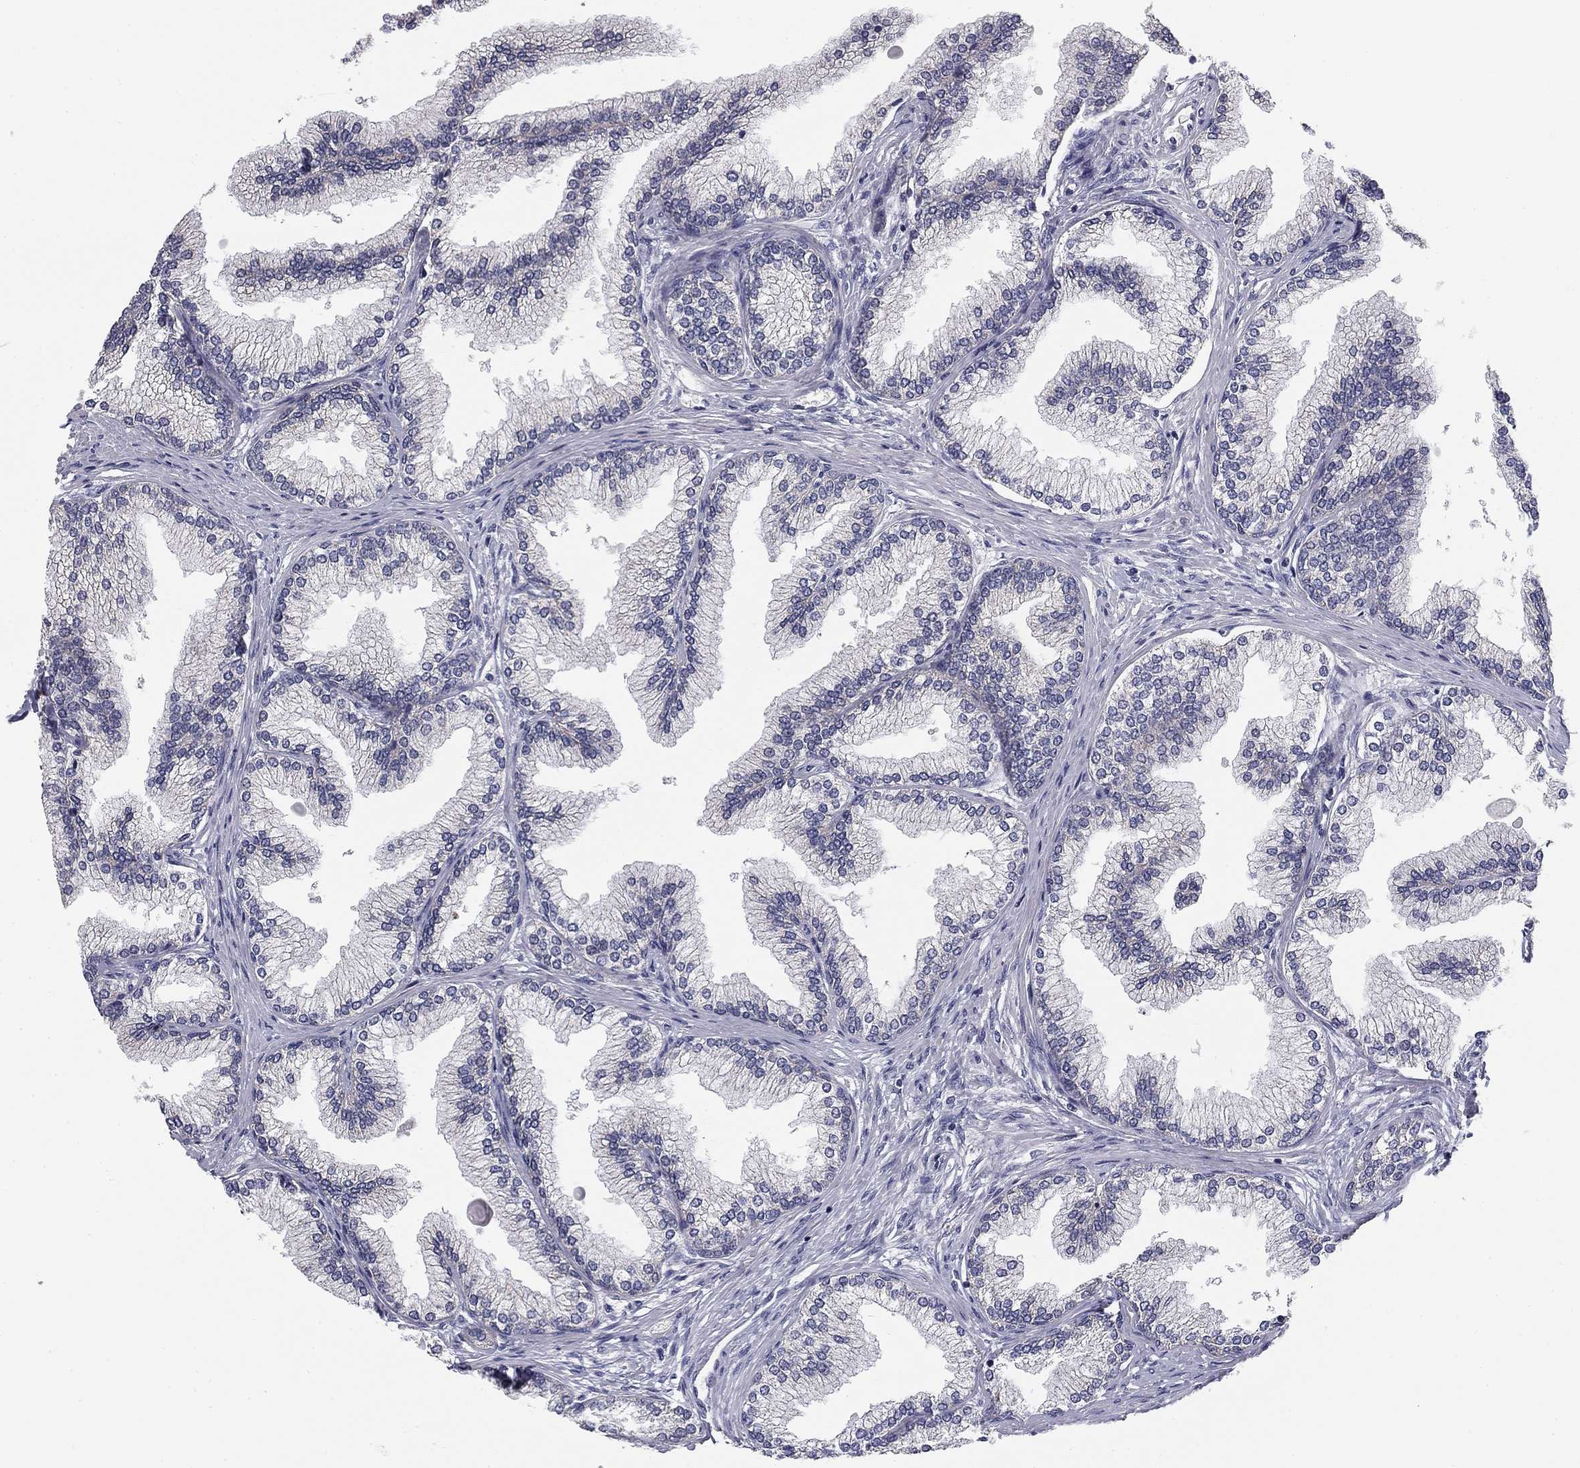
{"staining": {"intensity": "moderate", "quantity": "<25%", "location": "nuclear"}, "tissue": "prostate", "cell_type": "Glandular cells", "image_type": "normal", "snomed": [{"axis": "morphology", "description": "Normal tissue, NOS"}, {"axis": "topography", "description": "Prostate"}], "caption": "A photomicrograph showing moderate nuclear staining in about <25% of glandular cells in normal prostate, as visualized by brown immunohistochemical staining.", "gene": "SLC2A9", "patient": {"sex": "male", "age": 72}}